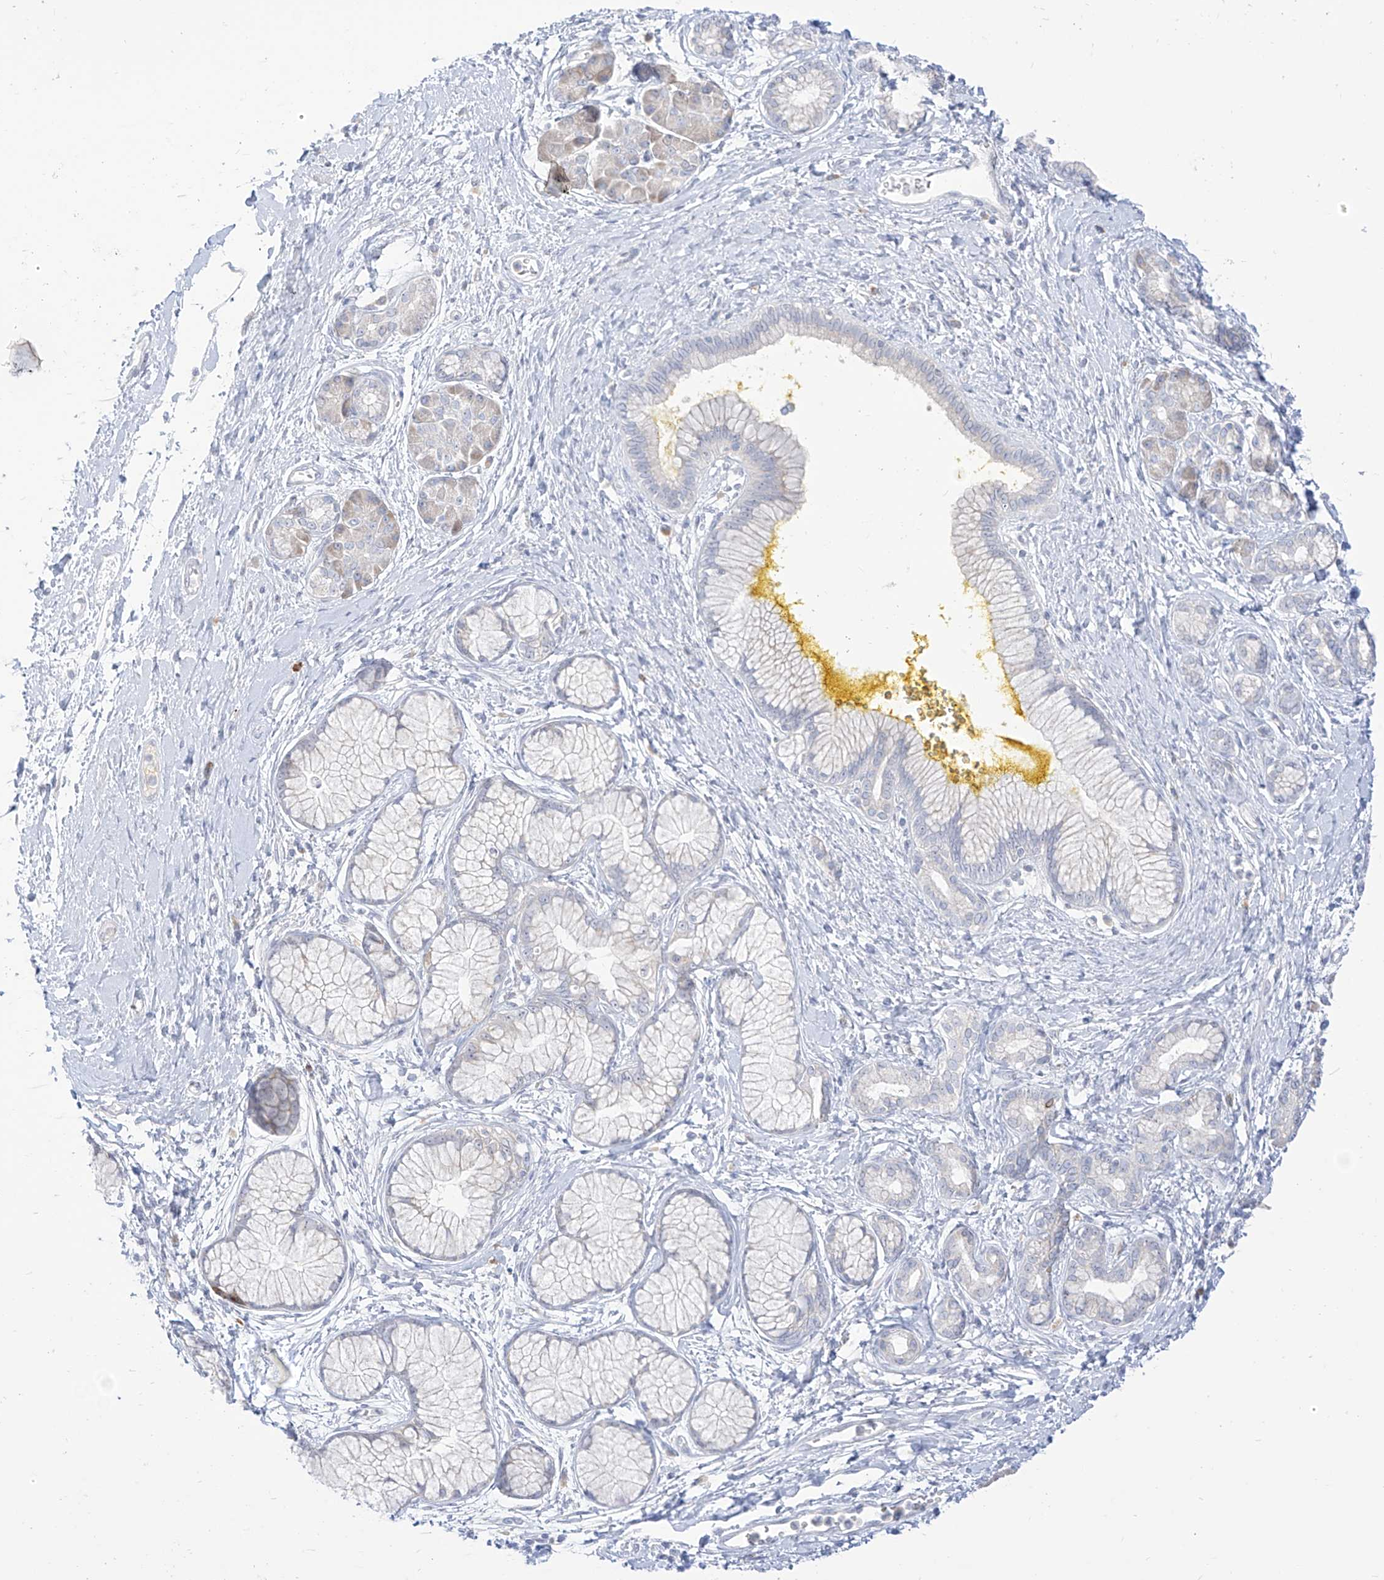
{"staining": {"intensity": "negative", "quantity": "none", "location": "none"}, "tissue": "pancreatic cancer", "cell_type": "Tumor cells", "image_type": "cancer", "snomed": [{"axis": "morphology", "description": "Adenocarcinoma, NOS"}, {"axis": "topography", "description": "Pancreas"}], "caption": "Photomicrograph shows no protein positivity in tumor cells of pancreatic cancer (adenocarcinoma) tissue.", "gene": "SYTL3", "patient": {"sex": "male", "age": 58}}